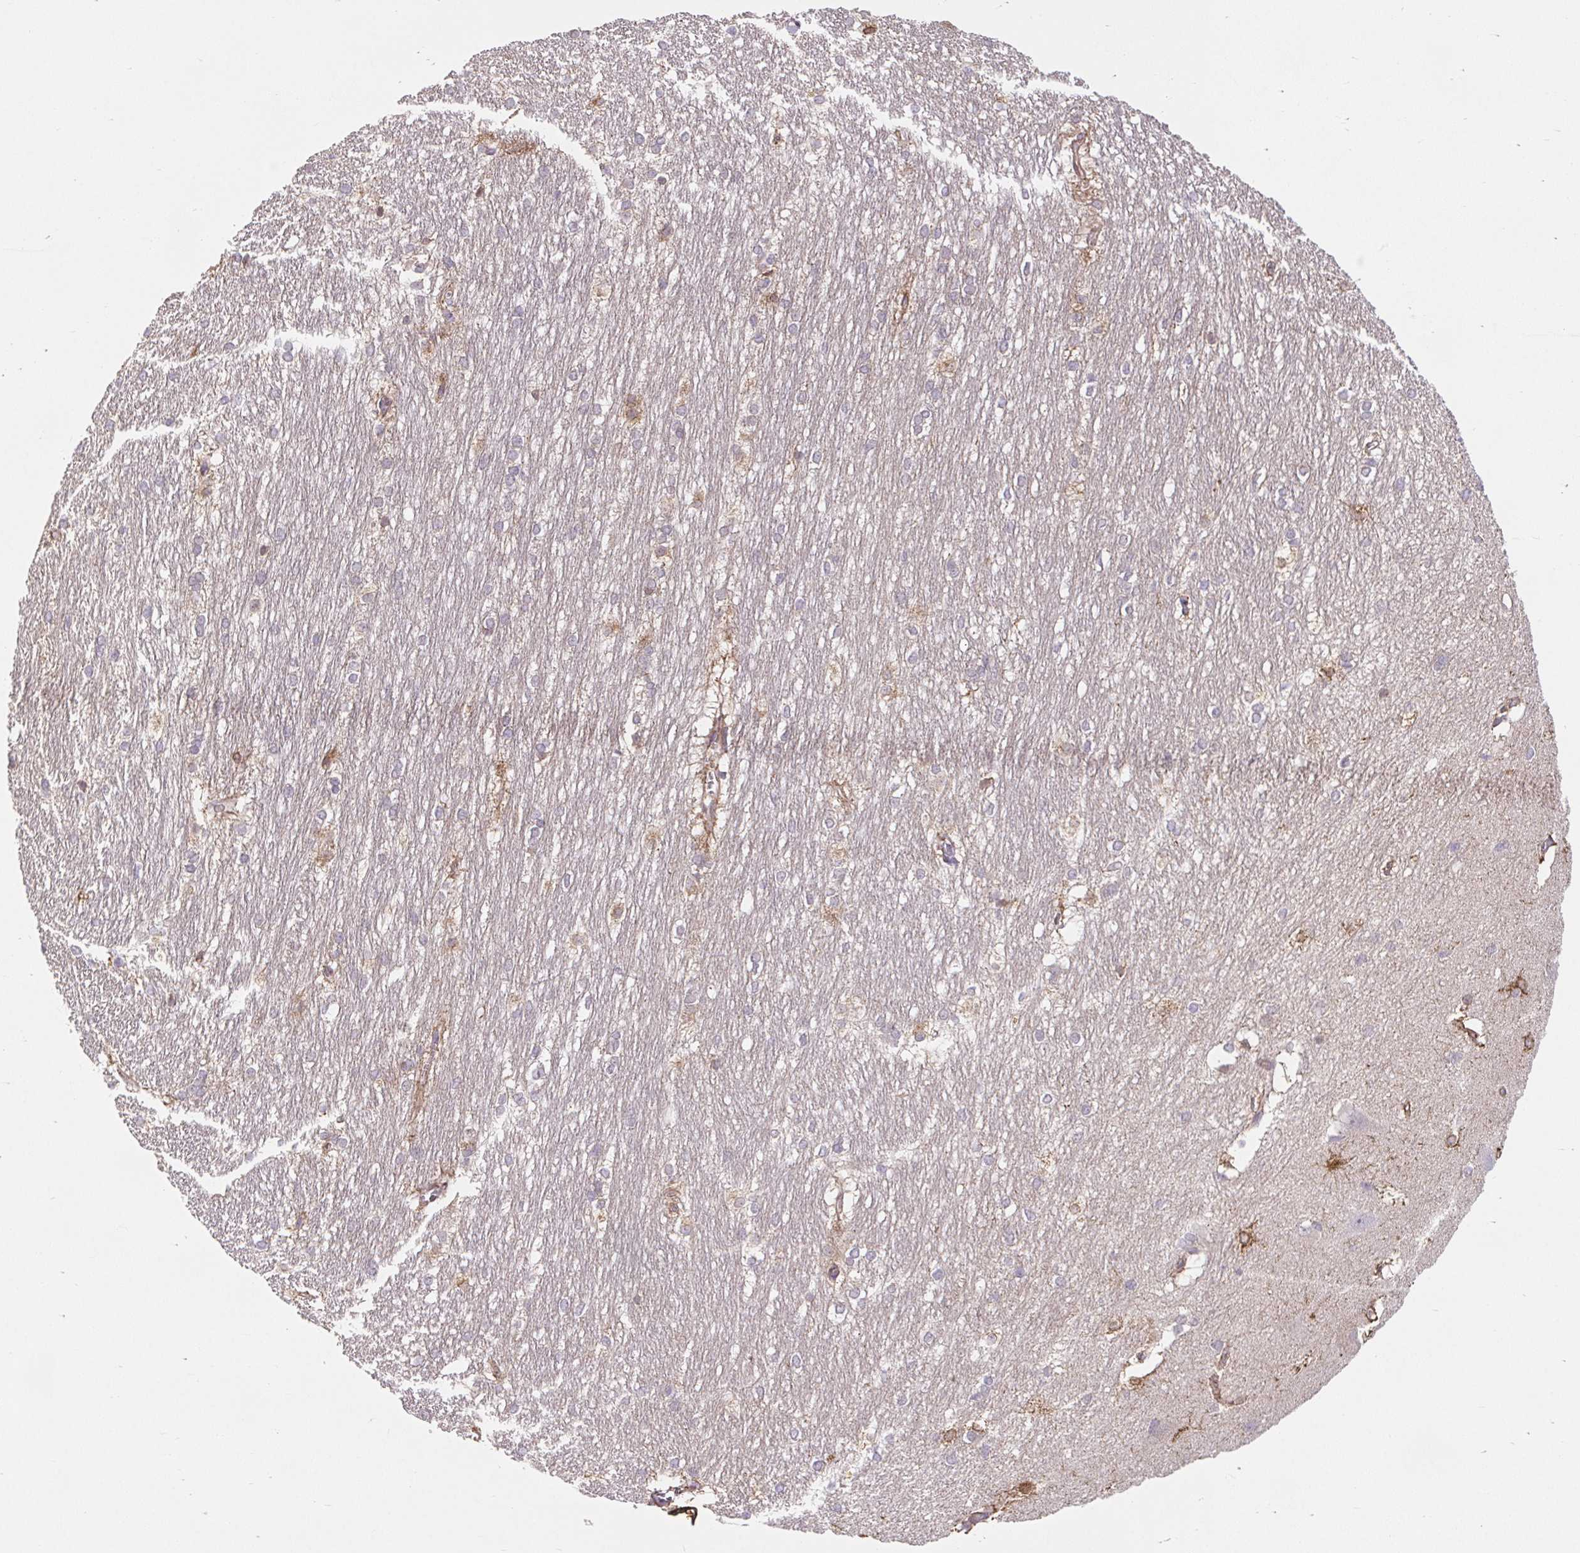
{"staining": {"intensity": "moderate", "quantity": "25%-75%", "location": "cytoplasmic/membranous"}, "tissue": "hippocampus", "cell_type": "Glial cells", "image_type": "normal", "snomed": [{"axis": "morphology", "description": "Normal tissue, NOS"}, {"axis": "topography", "description": "Cerebral cortex"}, {"axis": "topography", "description": "Hippocampus"}], "caption": "Immunohistochemistry image of unremarkable hippocampus: human hippocampus stained using immunohistochemistry (IHC) demonstrates medium levels of moderate protein expression localized specifically in the cytoplasmic/membranous of glial cells, appearing as a cytoplasmic/membranous brown color.", "gene": "LYPD5", "patient": {"sex": "female", "age": 19}}